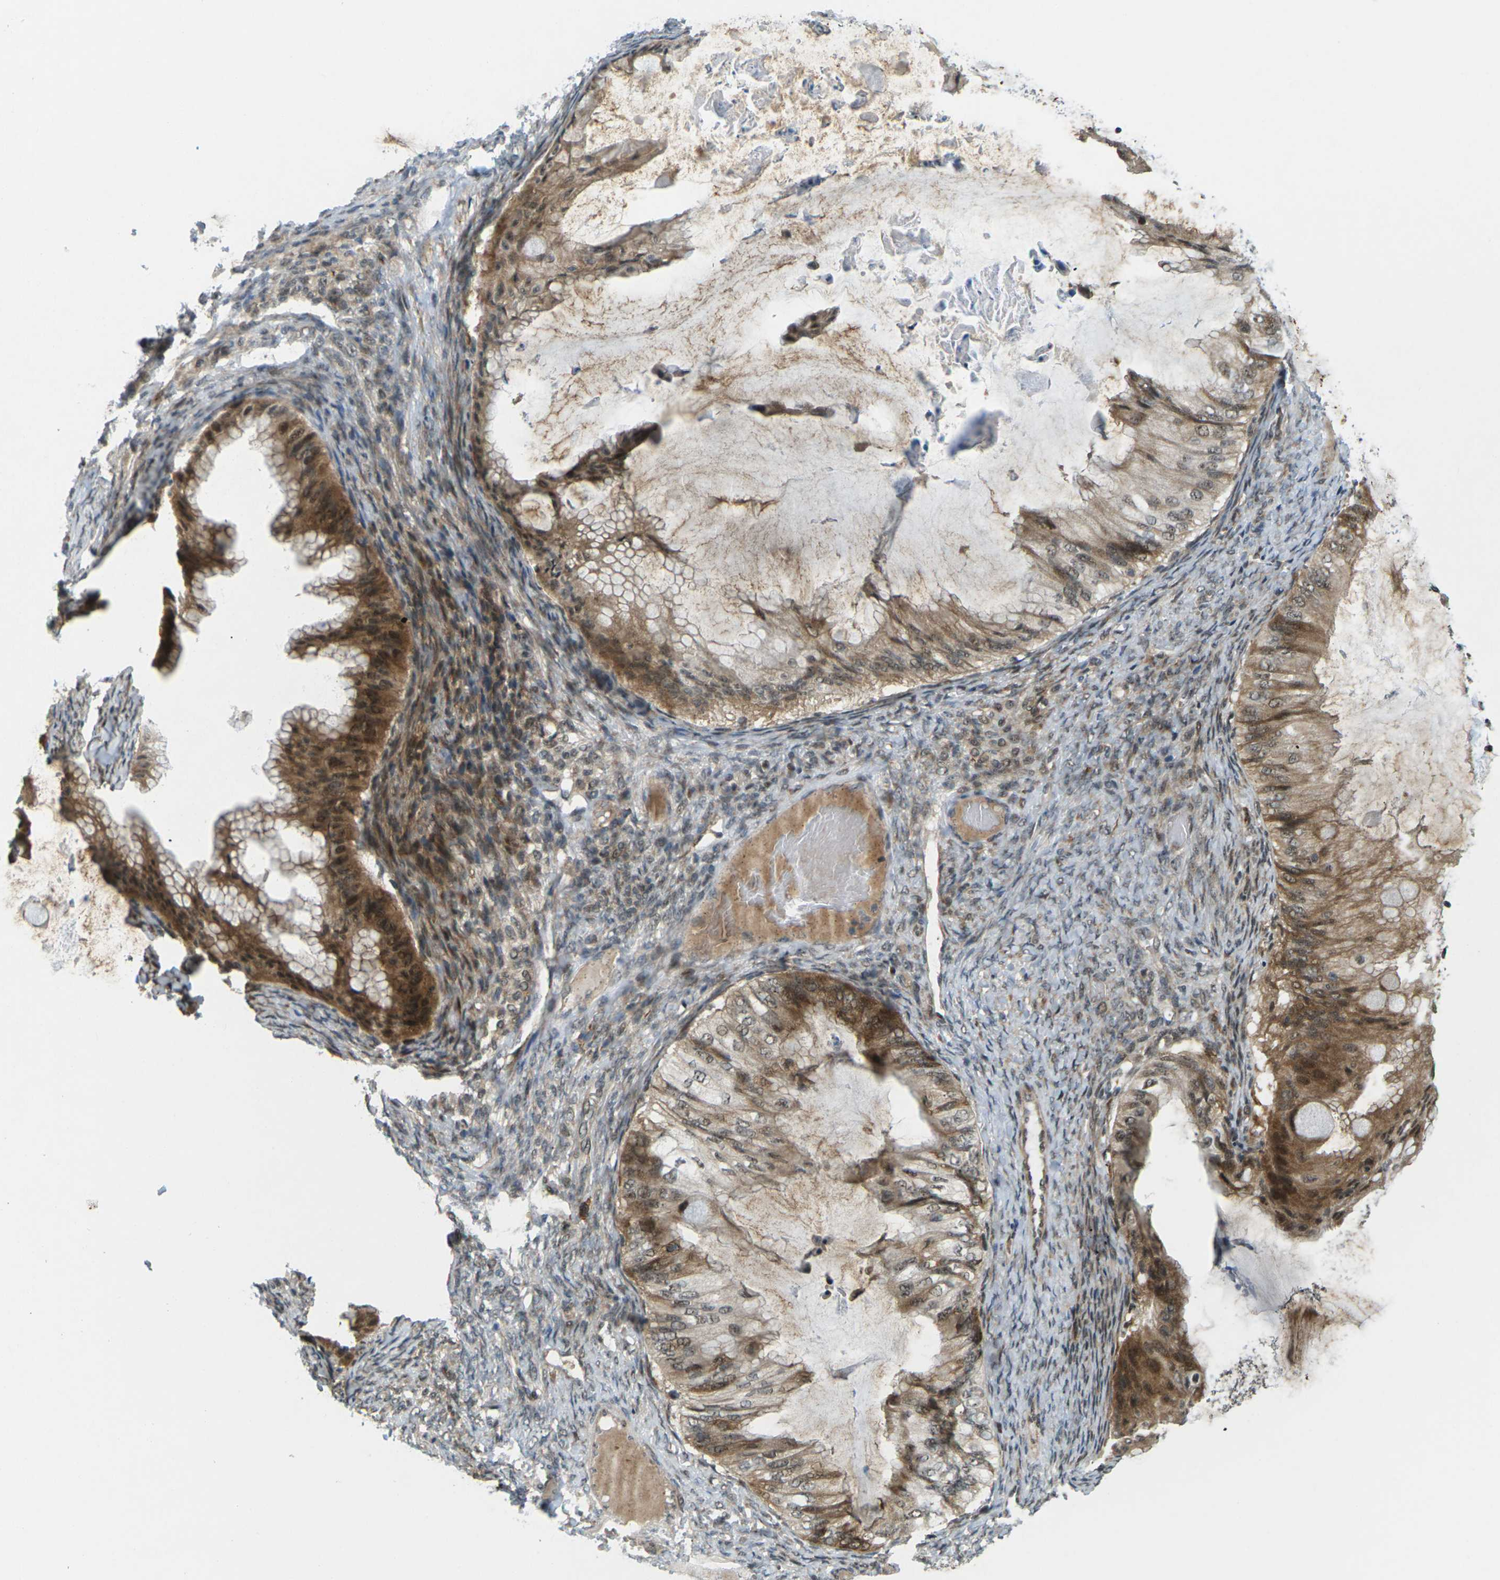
{"staining": {"intensity": "strong", "quantity": ">75%", "location": "cytoplasmic/membranous,nuclear"}, "tissue": "ovarian cancer", "cell_type": "Tumor cells", "image_type": "cancer", "snomed": [{"axis": "morphology", "description": "Cystadenocarcinoma, mucinous, NOS"}, {"axis": "topography", "description": "Ovary"}], "caption": "DAB immunohistochemical staining of human ovarian cancer reveals strong cytoplasmic/membranous and nuclear protein expression in approximately >75% of tumor cells.", "gene": "UBE2S", "patient": {"sex": "female", "age": 61}}